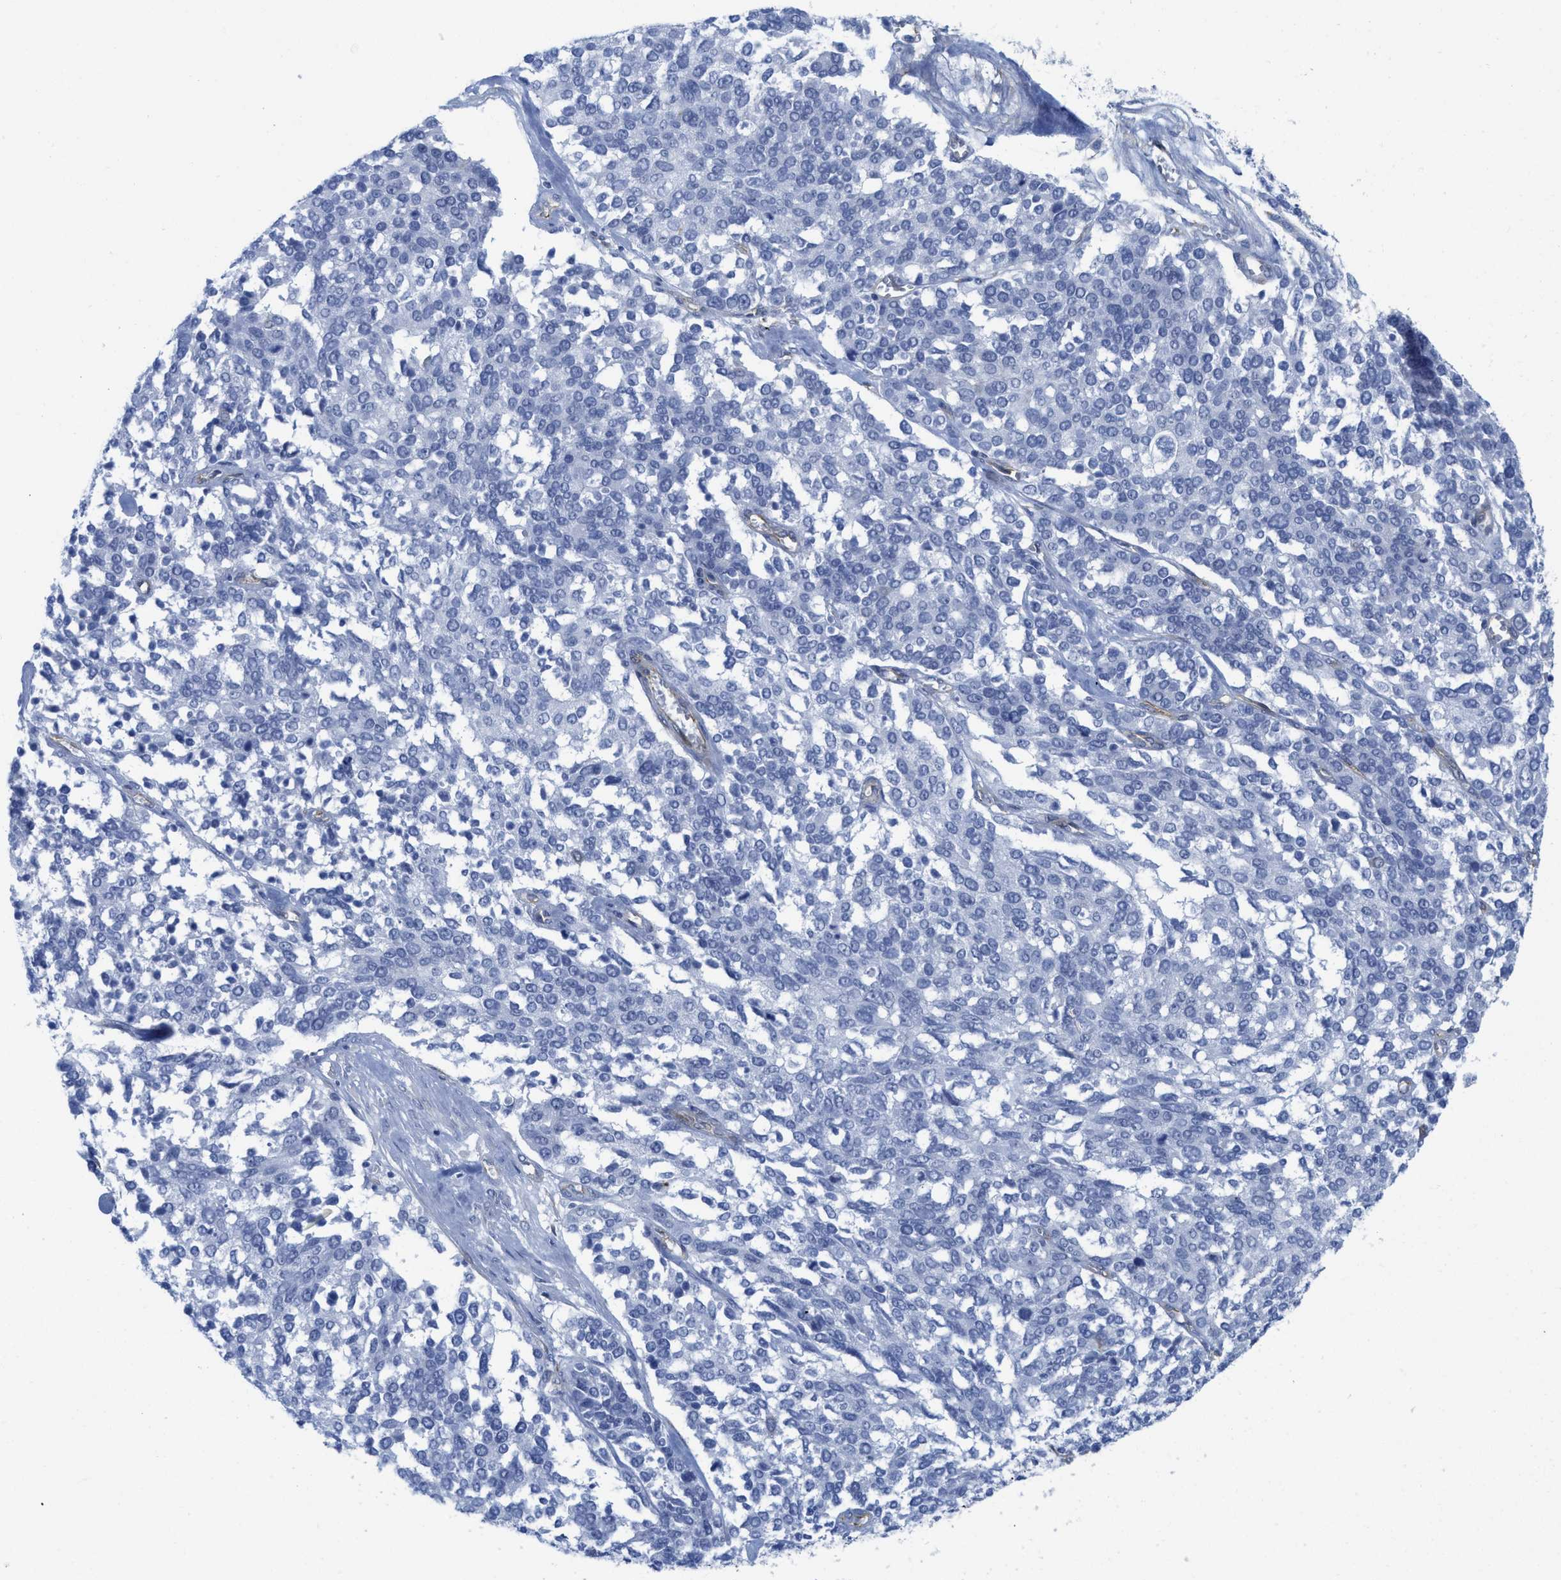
{"staining": {"intensity": "negative", "quantity": "none", "location": "none"}, "tissue": "ovarian cancer", "cell_type": "Tumor cells", "image_type": "cancer", "snomed": [{"axis": "morphology", "description": "Cystadenocarcinoma, serous, NOS"}, {"axis": "topography", "description": "Ovary"}], "caption": "Image shows no protein staining in tumor cells of serous cystadenocarcinoma (ovarian) tissue.", "gene": "TUB", "patient": {"sex": "female", "age": 44}}